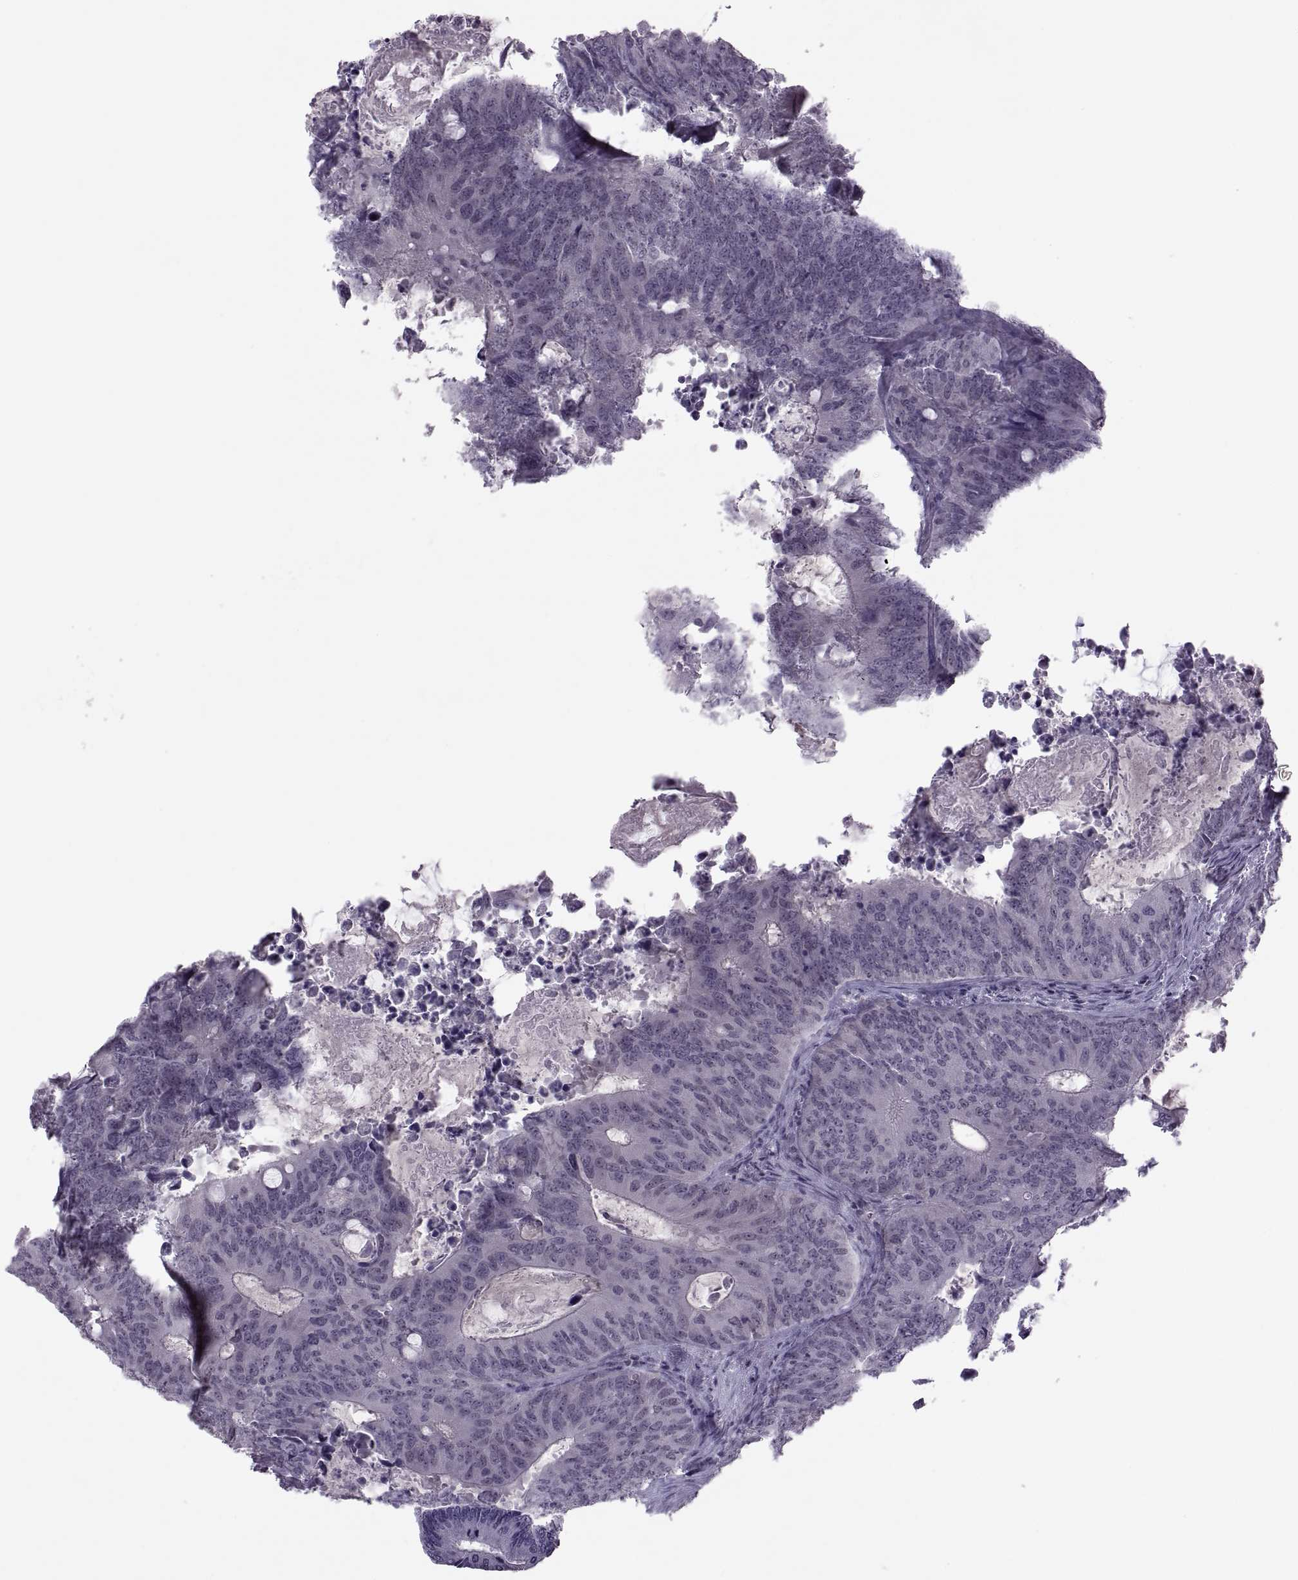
{"staining": {"intensity": "negative", "quantity": "none", "location": "none"}, "tissue": "colorectal cancer", "cell_type": "Tumor cells", "image_type": "cancer", "snomed": [{"axis": "morphology", "description": "Adenocarcinoma, NOS"}, {"axis": "topography", "description": "Colon"}], "caption": "High magnification brightfield microscopy of adenocarcinoma (colorectal) stained with DAB (3,3'-diaminobenzidine) (brown) and counterstained with hematoxylin (blue): tumor cells show no significant staining.", "gene": "ODF3", "patient": {"sex": "male", "age": 67}}